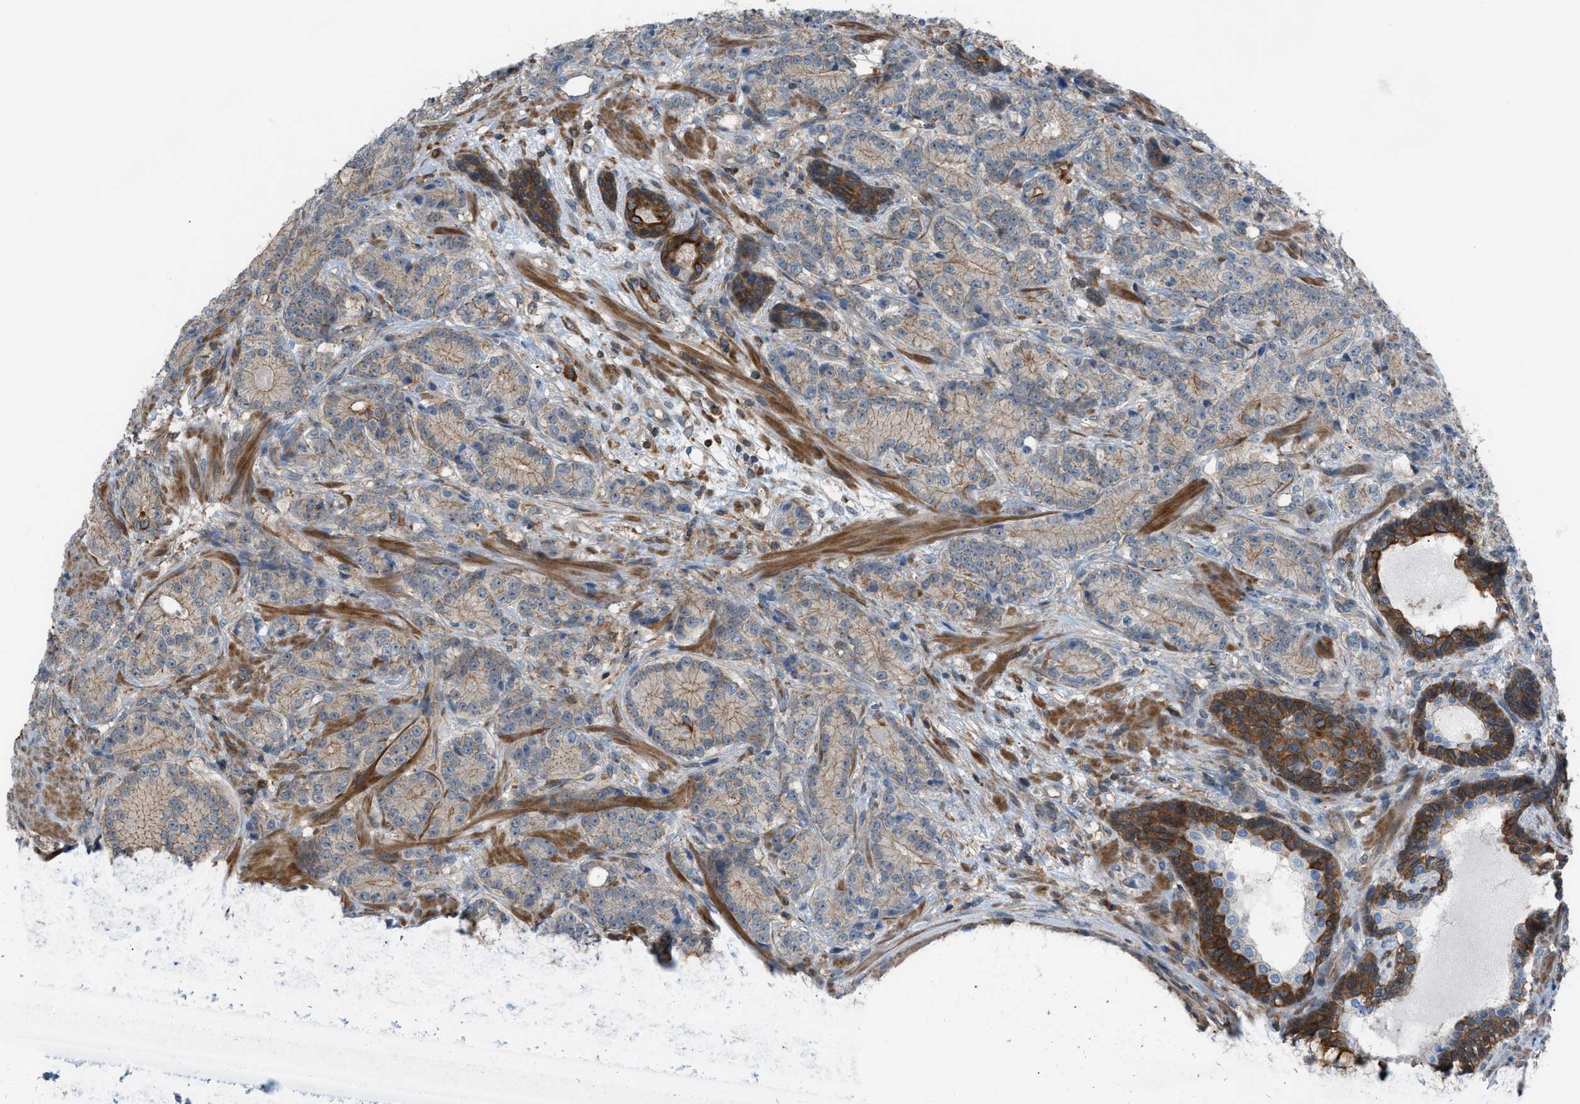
{"staining": {"intensity": "weak", "quantity": ">75%", "location": "cytoplasmic/membranous"}, "tissue": "prostate cancer", "cell_type": "Tumor cells", "image_type": "cancer", "snomed": [{"axis": "morphology", "description": "Adenocarcinoma, High grade"}, {"axis": "topography", "description": "Prostate"}], "caption": "High-grade adenocarcinoma (prostate) stained with immunohistochemistry exhibits weak cytoplasmic/membranous expression in approximately >75% of tumor cells.", "gene": "DYRK1A", "patient": {"sex": "male", "age": 61}}